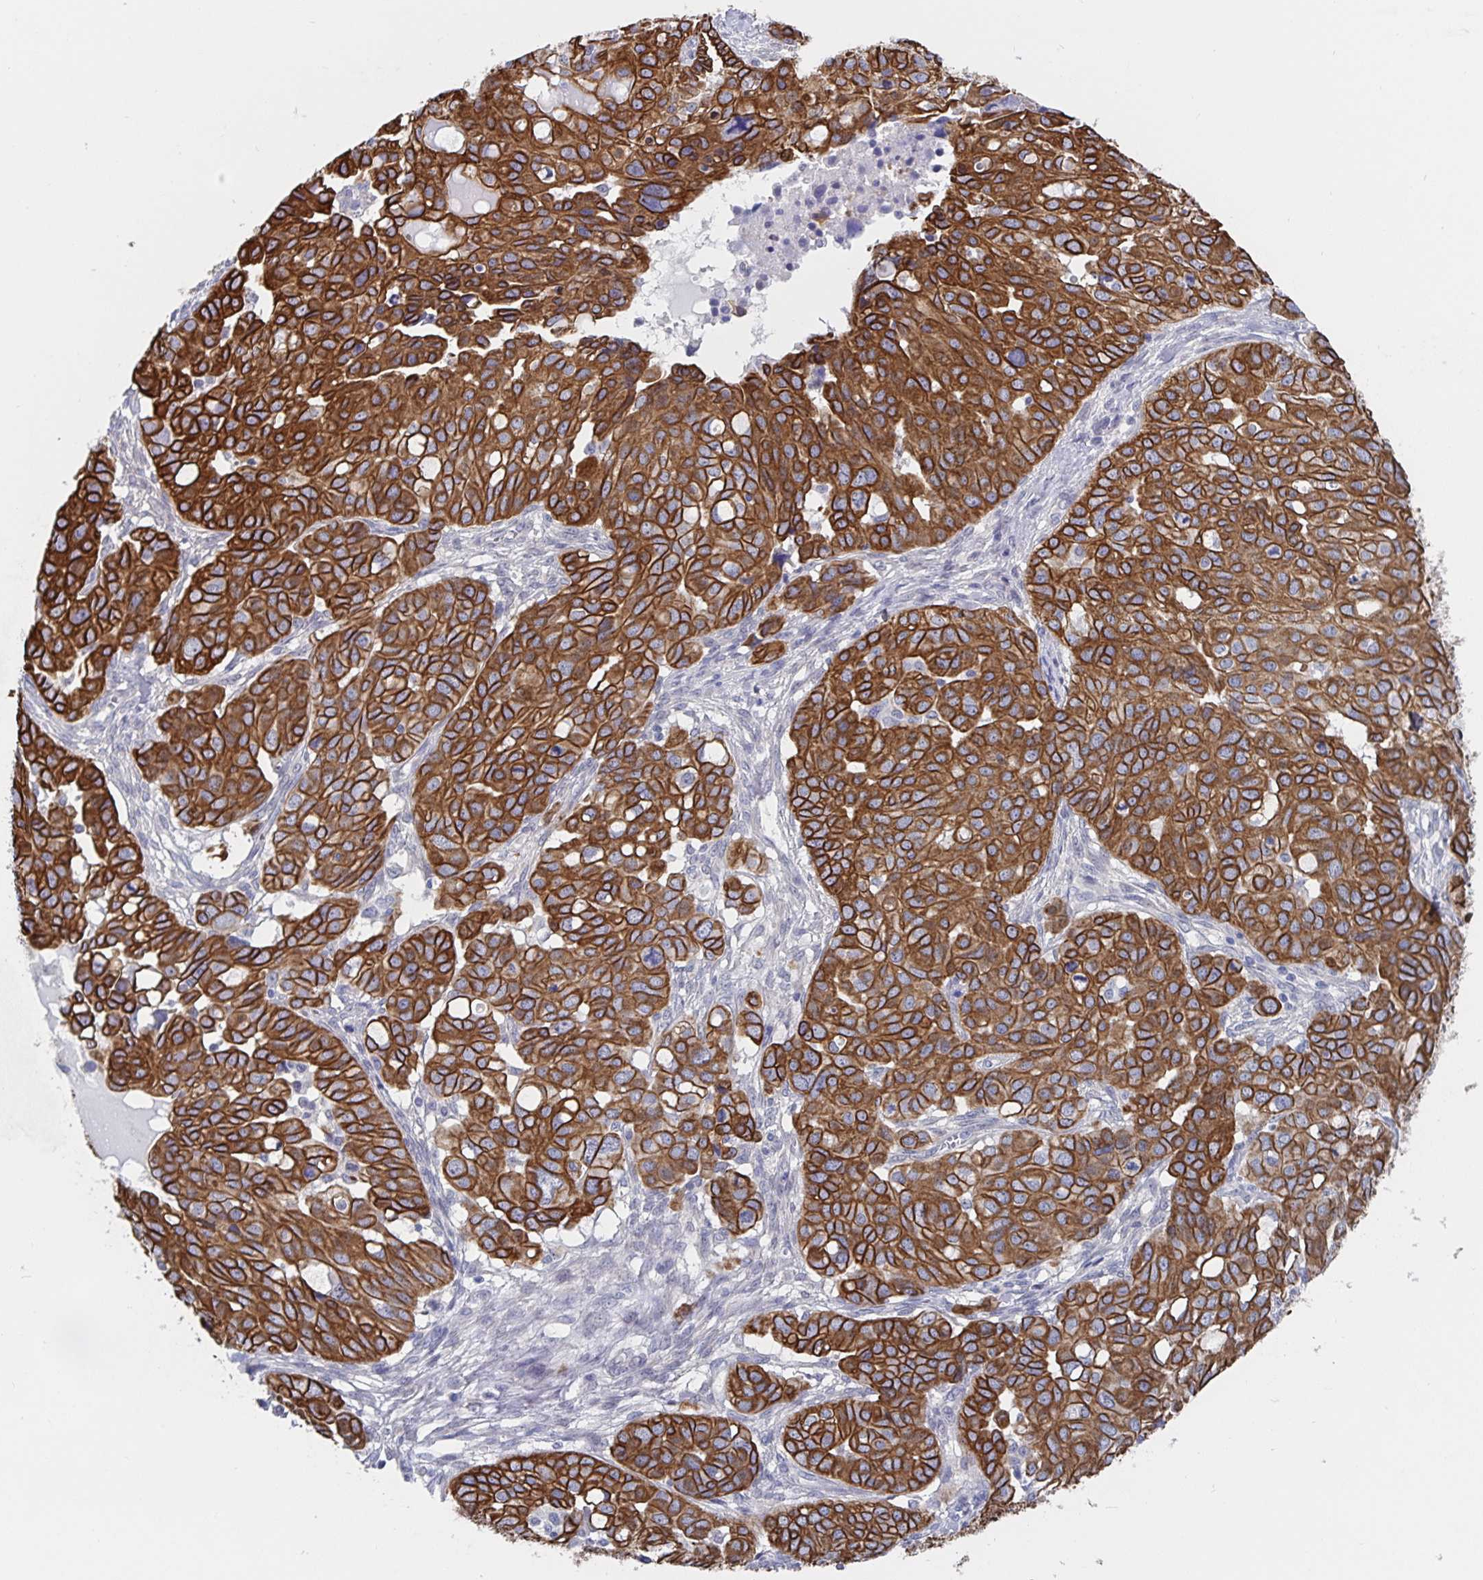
{"staining": {"intensity": "strong", "quantity": ">75%", "location": "cytoplasmic/membranous"}, "tissue": "ovarian cancer", "cell_type": "Tumor cells", "image_type": "cancer", "snomed": [{"axis": "morphology", "description": "Carcinoma, endometroid"}, {"axis": "topography", "description": "Ovary"}], "caption": "Strong cytoplasmic/membranous protein expression is identified in approximately >75% of tumor cells in ovarian cancer.", "gene": "ZIK1", "patient": {"sex": "female", "age": 78}}